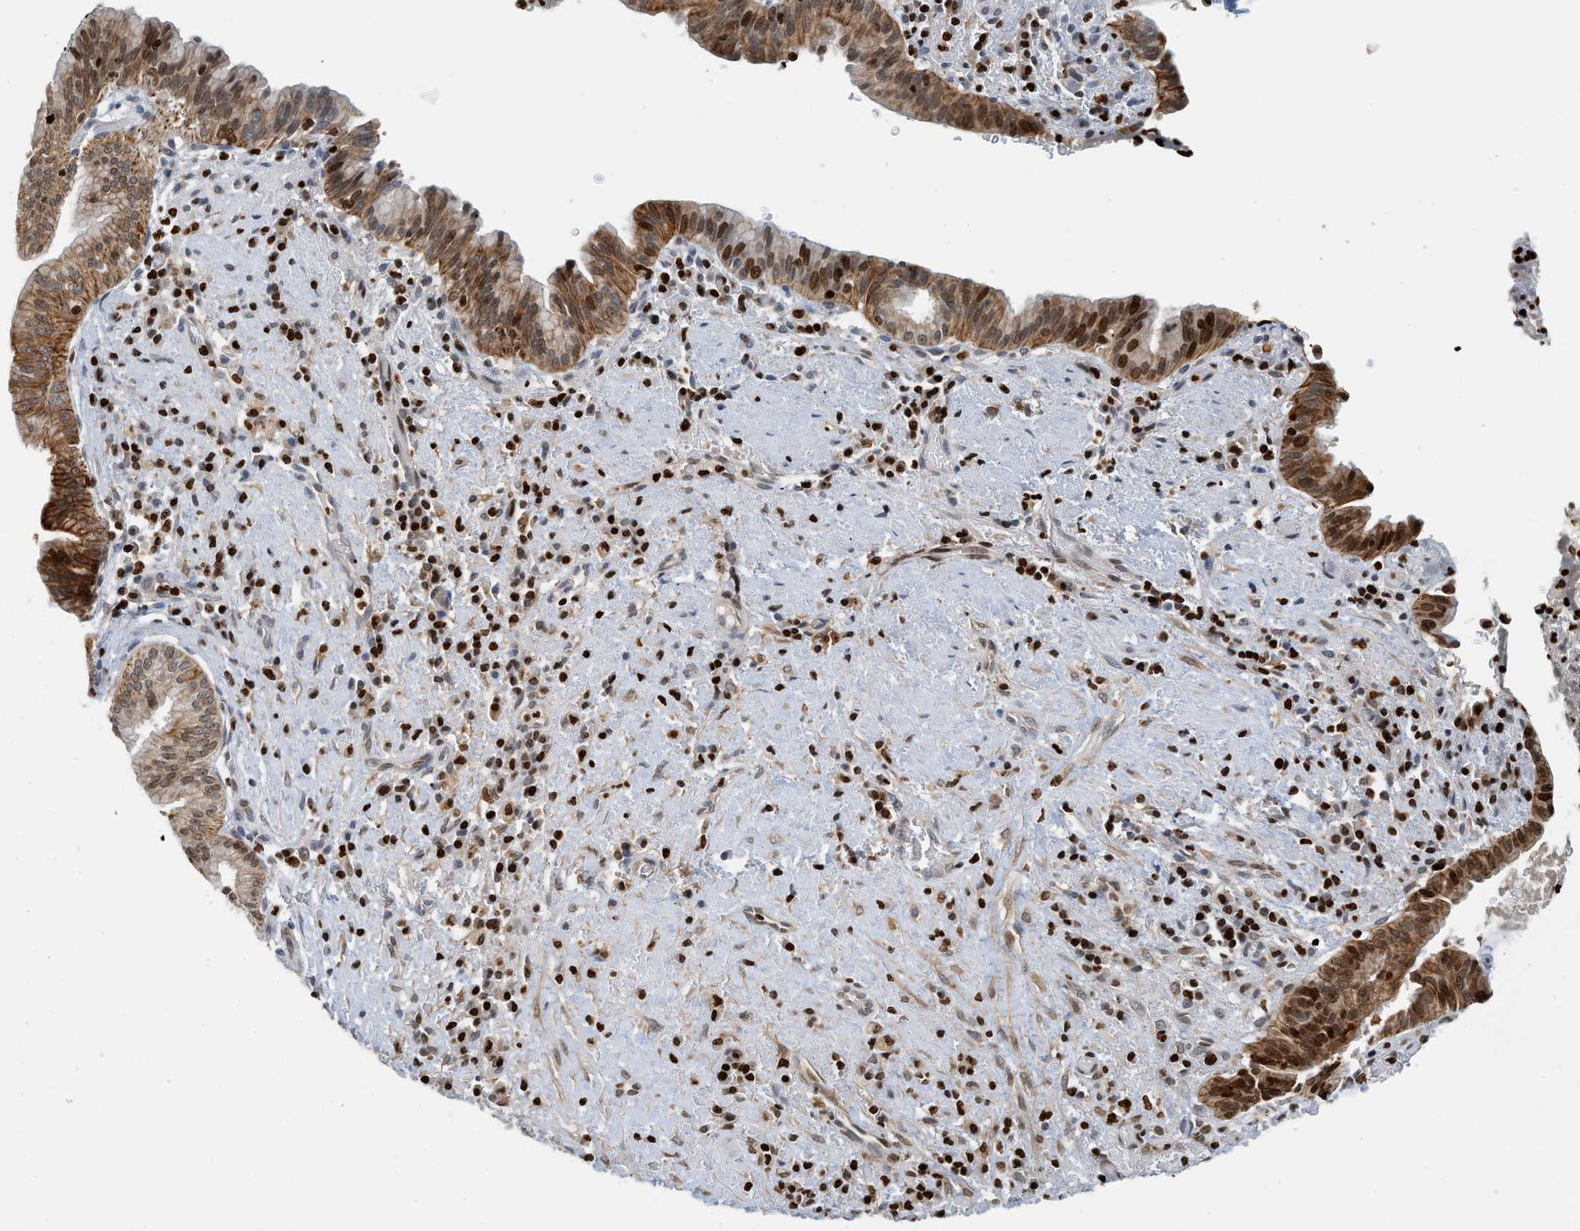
{"staining": {"intensity": "moderate", "quantity": ">75%", "location": "cytoplasmic/membranous,nuclear"}, "tissue": "liver cancer", "cell_type": "Tumor cells", "image_type": "cancer", "snomed": [{"axis": "morphology", "description": "Cholangiocarcinoma"}, {"axis": "topography", "description": "Liver"}], "caption": "Immunohistochemical staining of liver cancer (cholangiocarcinoma) displays medium levels of moderate cytoplasmic/membranous and nuclear protein staining in approximately >75% of tumor cells.", "gene": "SH3D19", "patient": {"sex": "female", "age": 38}}